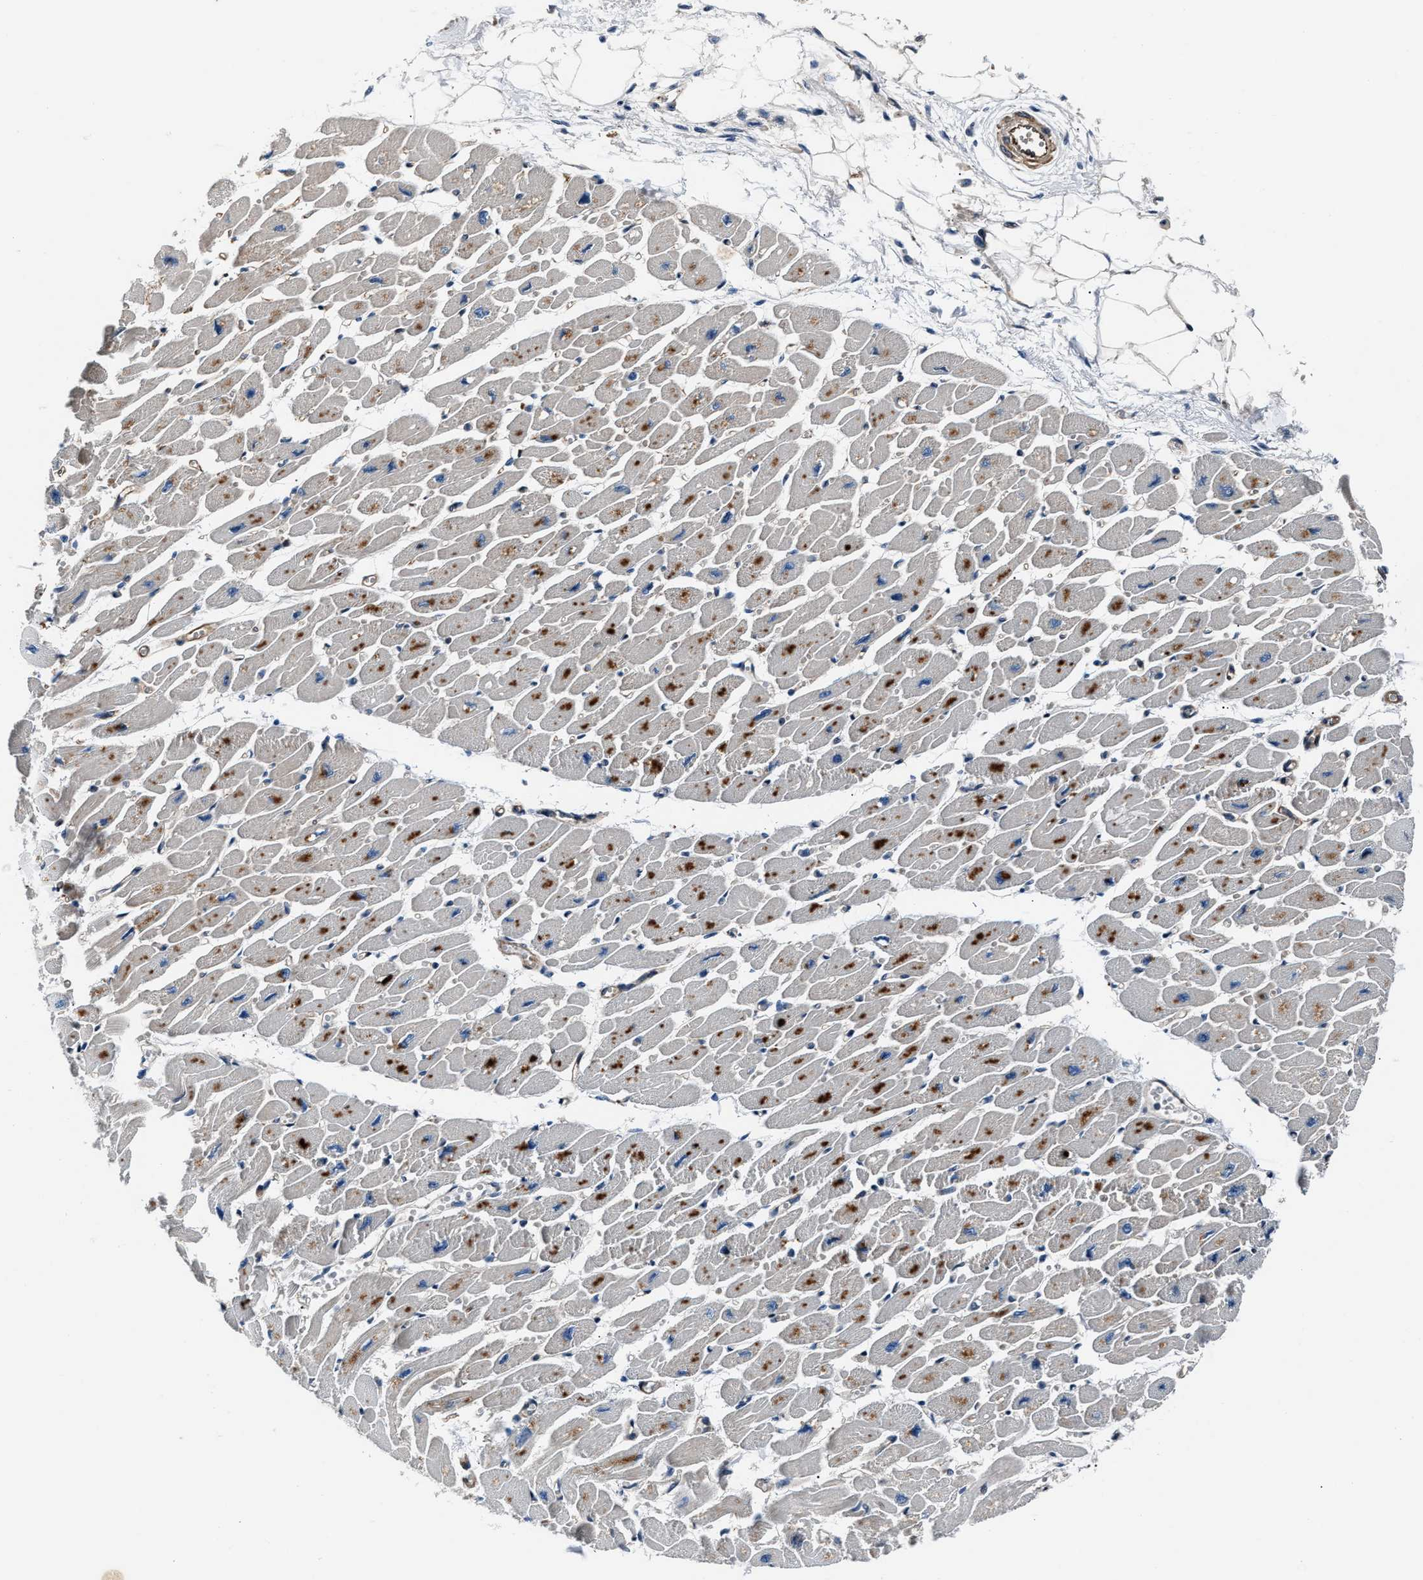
{"staining": {"intensity": "negative", "quantity": "none", "location": "none"}, "tissue": "heart muscle", "cell_type": "Cardiomyocytes", "image_type": "normal", "snomed": [{"axis": "morphology", "description": "Normal tissue, NOS"}, {"axis": "topography", "description": "Heart"}], "caption": "Cardiomyocytes show no significant staining in unremarkable heart muscle. Nuclei are stained in blue.", "gene": "MPDZ", "patient": {"sex": "female", "age": 54}}